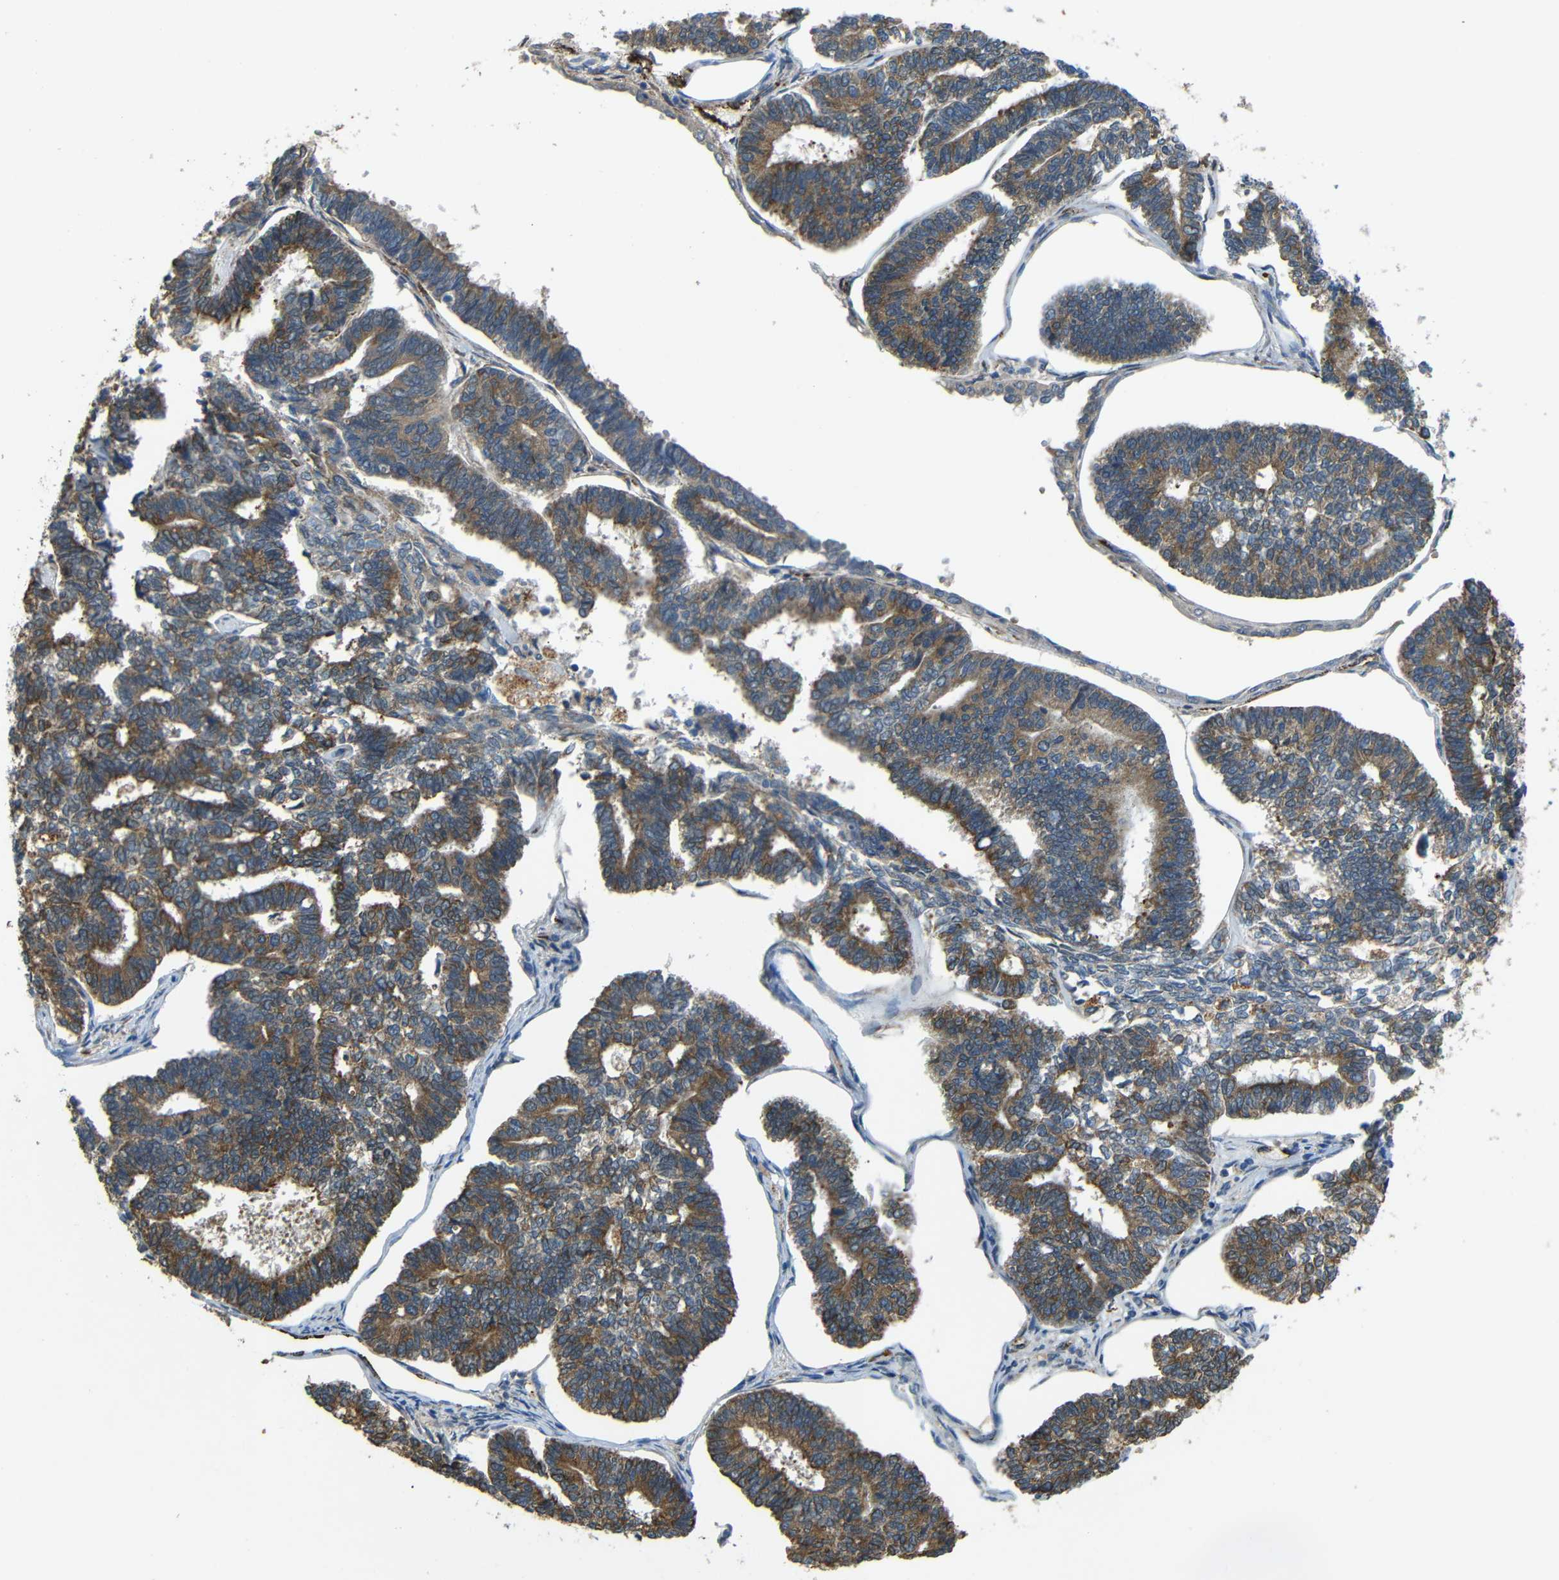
{"staining": {"intensity": "moderate", "quantity": ">75%", "location": "cytoplasmic/membranous"}, "tissue": "endometrial cancer", "cell_type": "Tumor cells", "image_type": "cancer", "snomed": [{"axis": "morphology", "description": "Adenocarcinoma, NOS"}, {"axis": "topography", "description": "Endometrium"}], "caption": "A micrograph of human adenocarcinoma (endometrial) stained for a protein exhibits moderate cytoplasmic/membranous brown staining in tumor cells.", "gene": "ATP7A", "patient": {"sex": "female", "age": 70}}